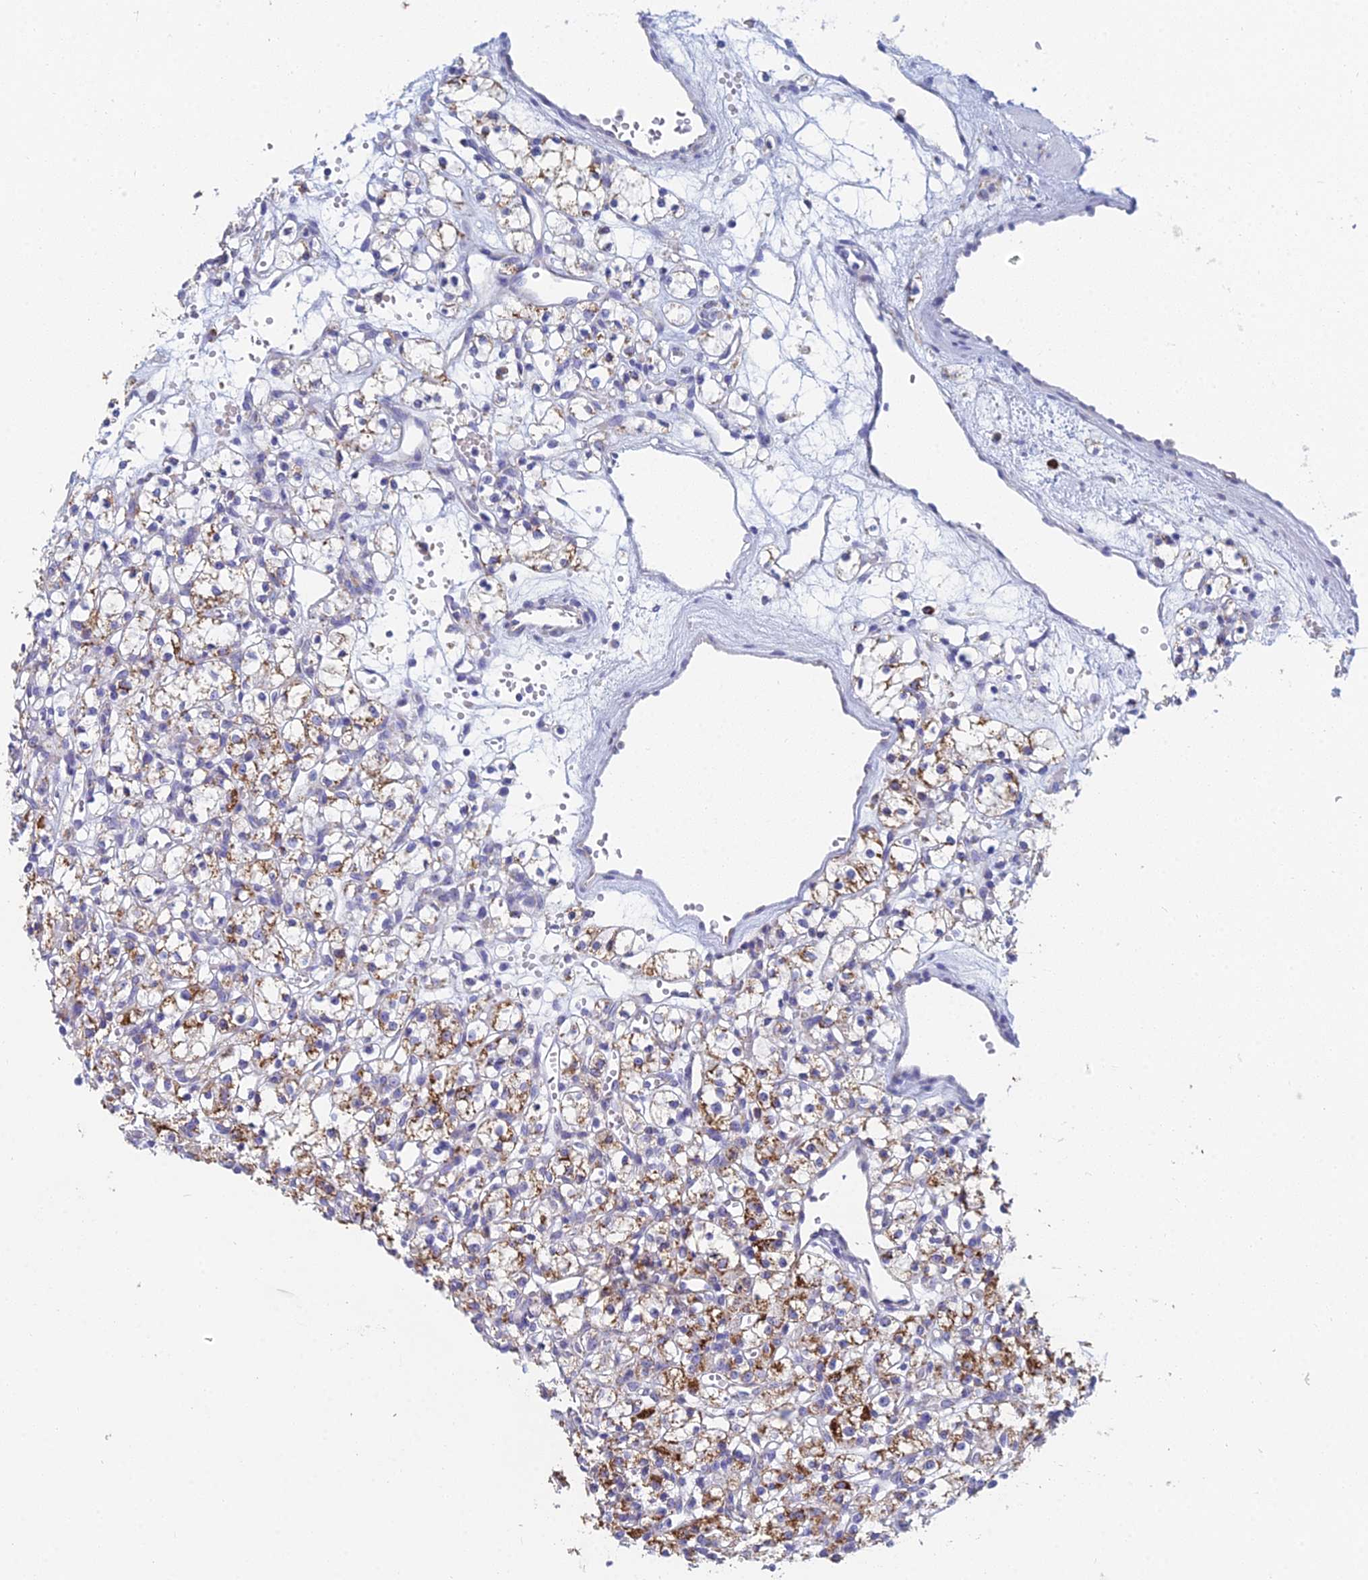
{"staining": {"intensity": "strong", "quantity": "25%-75%", "location": "cytoplasmic/membranous"}, "tissue": "renal cancer", "cell_type": "Tumor cells", "image_type": "cancer", "snomed": [{"axis": "morphology", "description": "Adenocarcinoma, NOS"}, {"axis": "topography", "description": "Kidney"}], "caption": "Renal cancer (adenocarcinoma) stained with a protein marker exhibits strong staining in tumor cells.", "gene": "CRACR2B", "patient": {"sex": "female", "age": 59}}